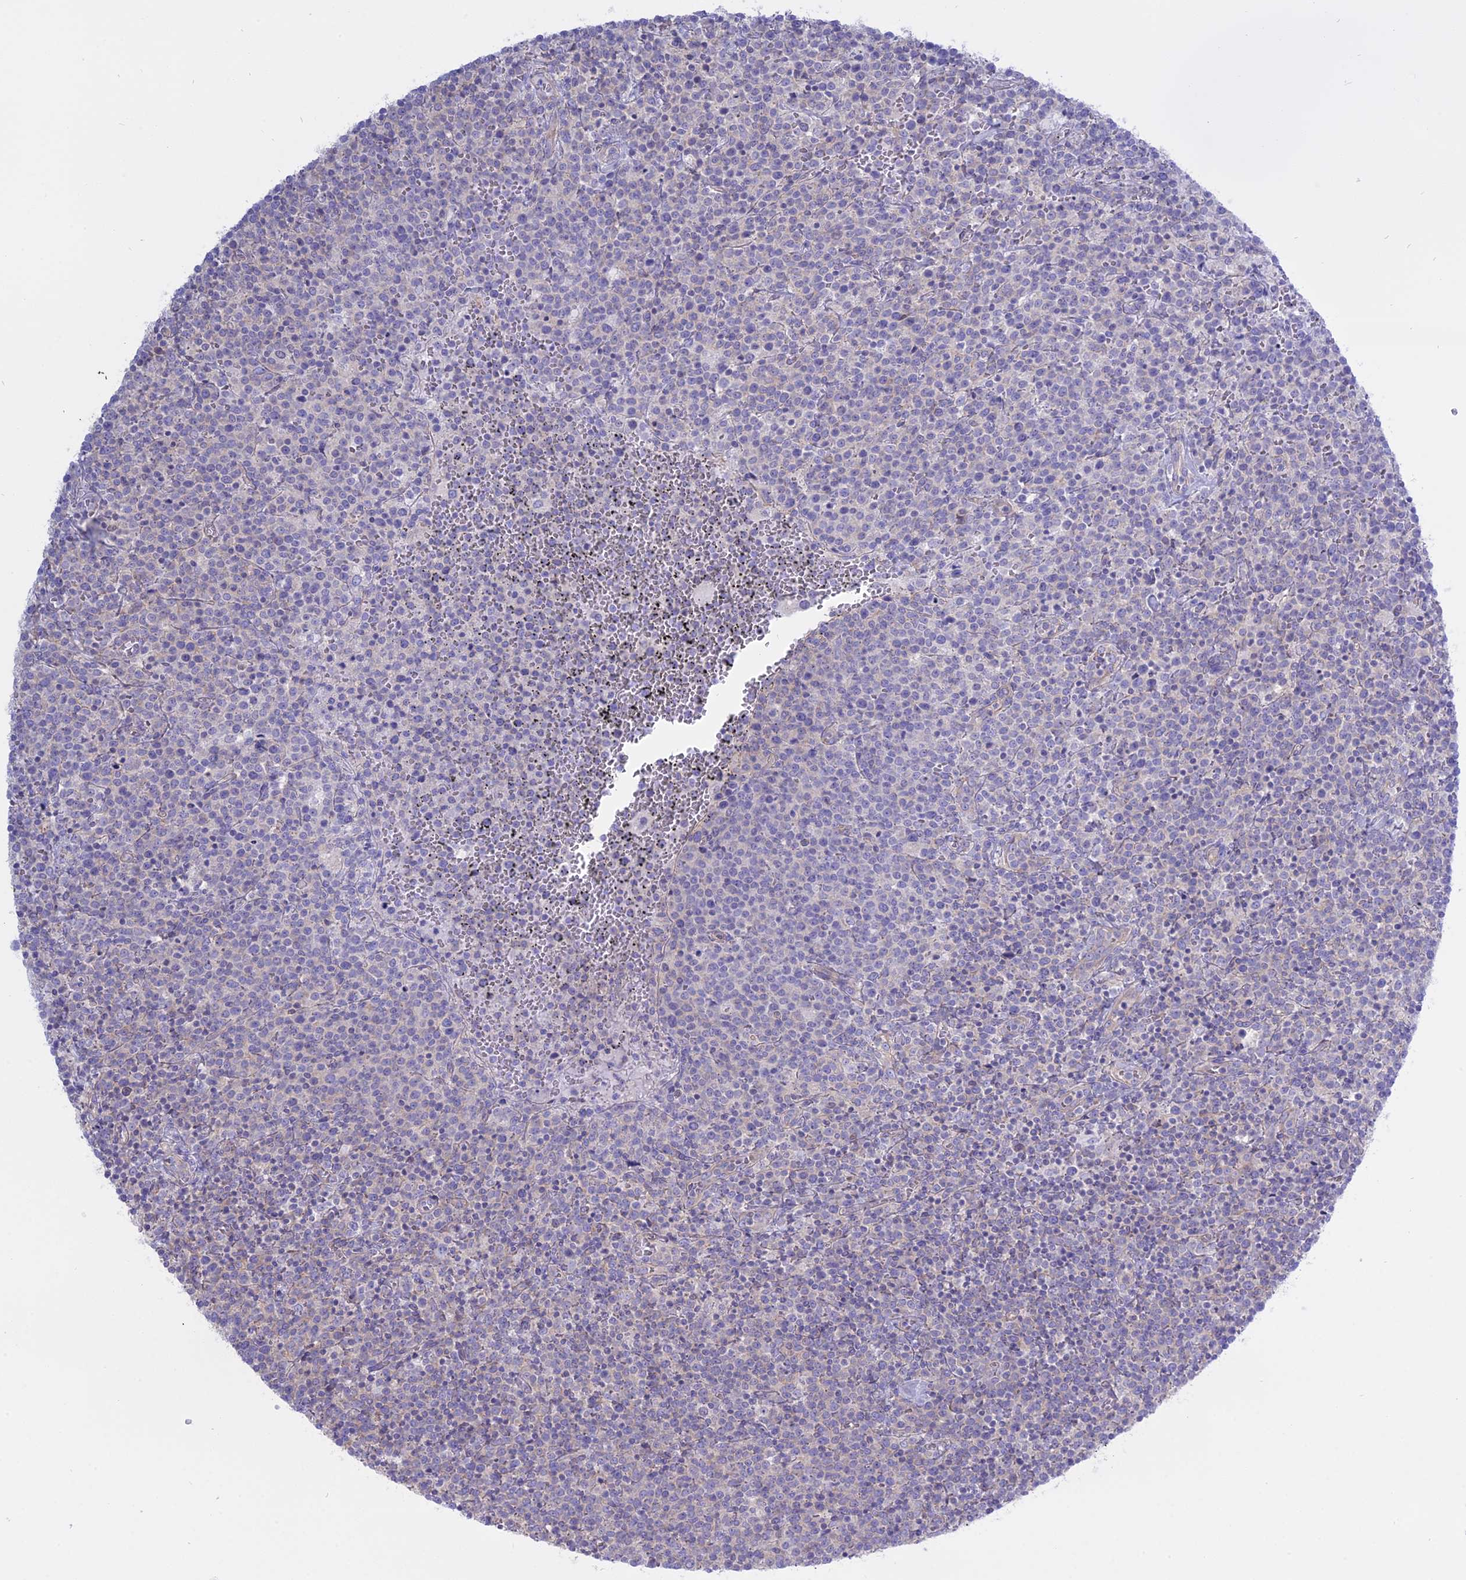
{"staining": {"intensity": "negative", "quantity": "none", "location": "none"}, "tissue": "lymphoma", "cell_type": "Tumor cells", "image_type": "cancer", "snomed": [{"axis": "morphology", "description": "Malignant lymphoma, non-Hodgkin's type, High grade"}, {"axis": "topography", "description": "Lymph node"}], "caption": "DAB (3,3'-diaminobenzidine) immunohistochemical staining of lymphoma exhibits no significant expression in tumor cells.", "gene": "AHCYL1", "patient": {"sex": "male", "age": 61}}